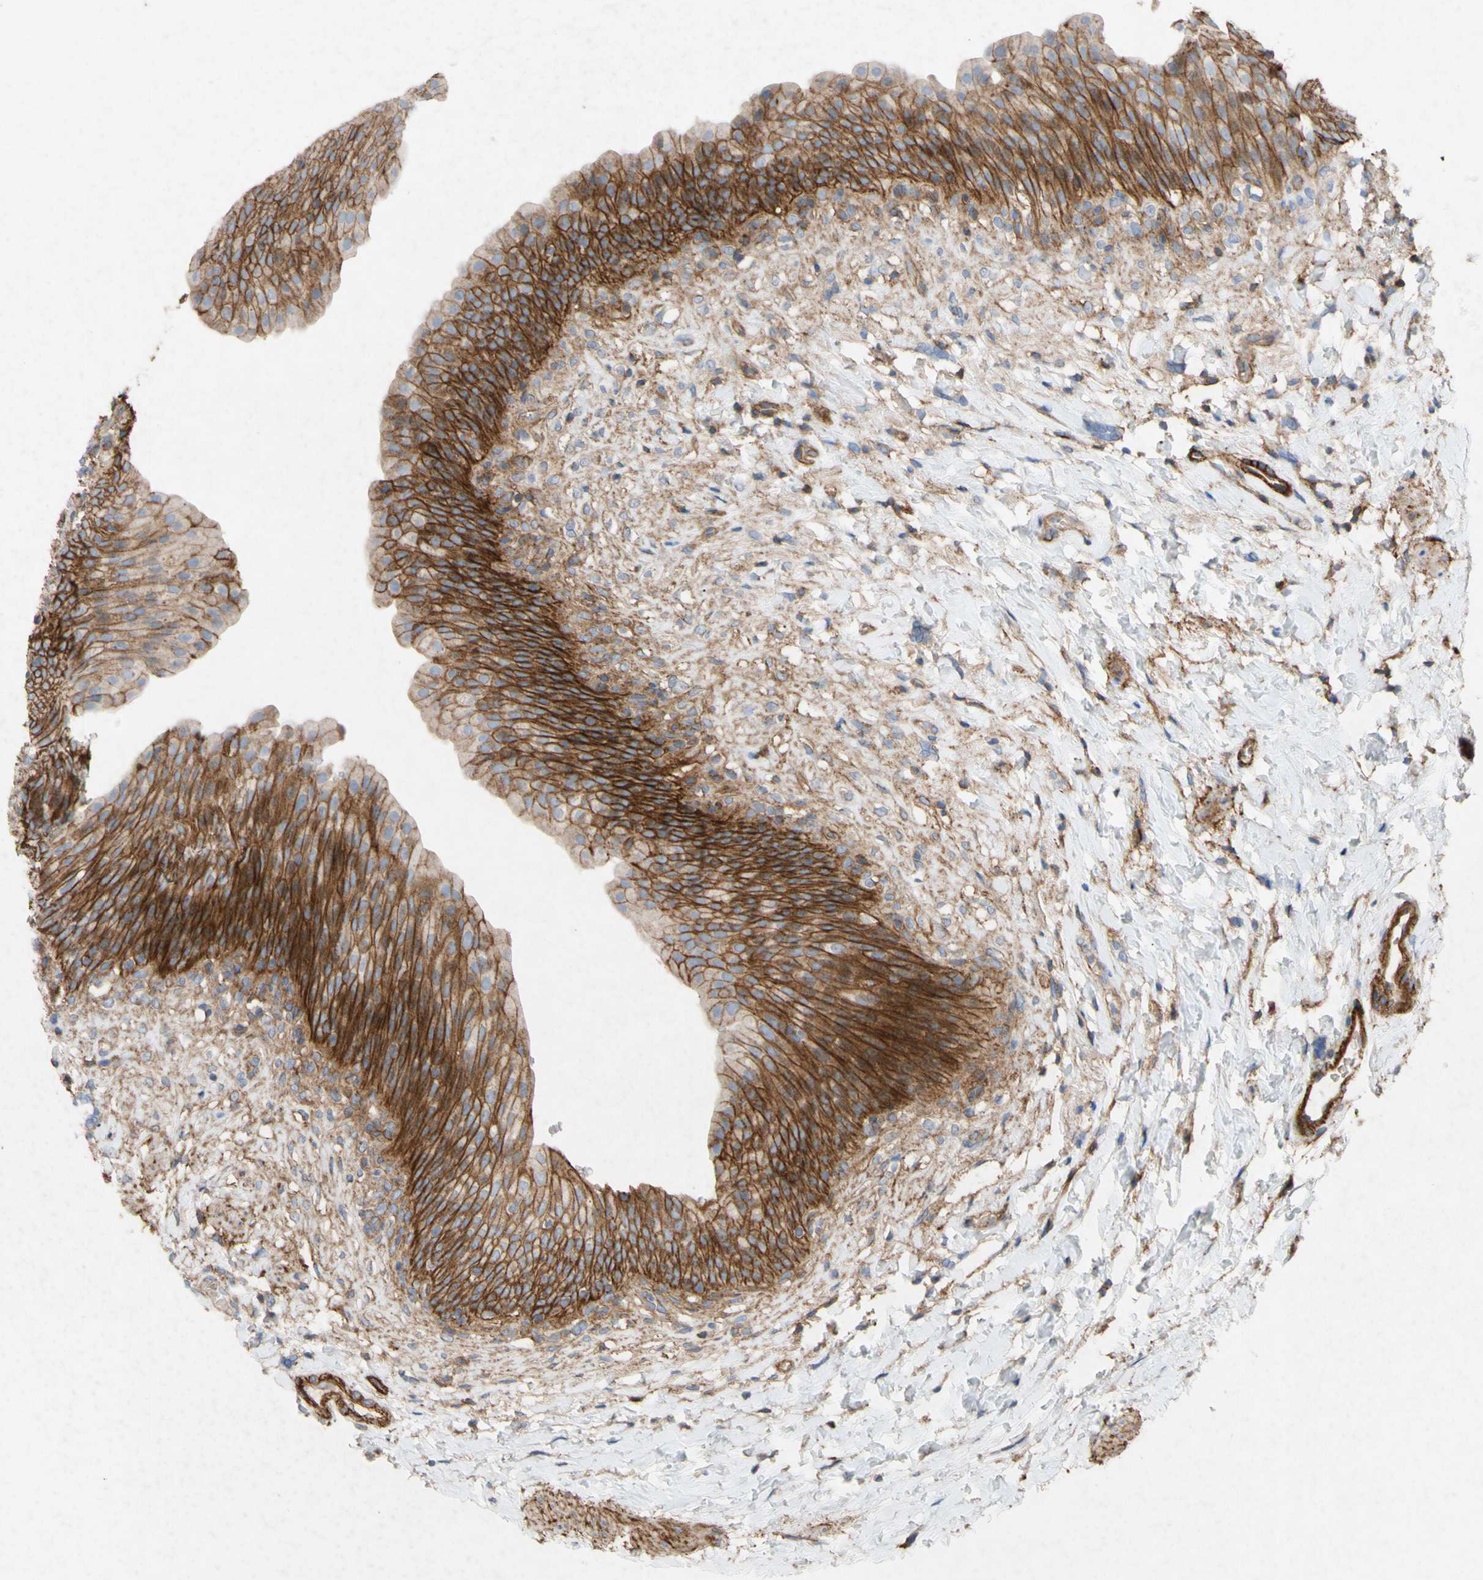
{"staining": {"intensity": "strong", "quantity": ">75%", "location": "cytoplasmic/membranous"}, "tissue": "urinary bladder", "cell_type": "Urothelial cells", "image_type": "normal", "snomed": [{"axis": "morphology", "description": "Normal tissue, NOS"}, {"axis": "topography", "description": "Urinary bladder"}], "caption": "Immunohistochemistry histopathology image of unremarkable urinary bladder: human urinary bladder stained using IHC displays high levels of strong protein expression localized specifically in the cytoplasmic/membranous of urothelial cells, appearing as a cytoplasmic/membranous brown color.", "gene": "ATP2A3", "patient": {"sex": "female", "age": 79}}